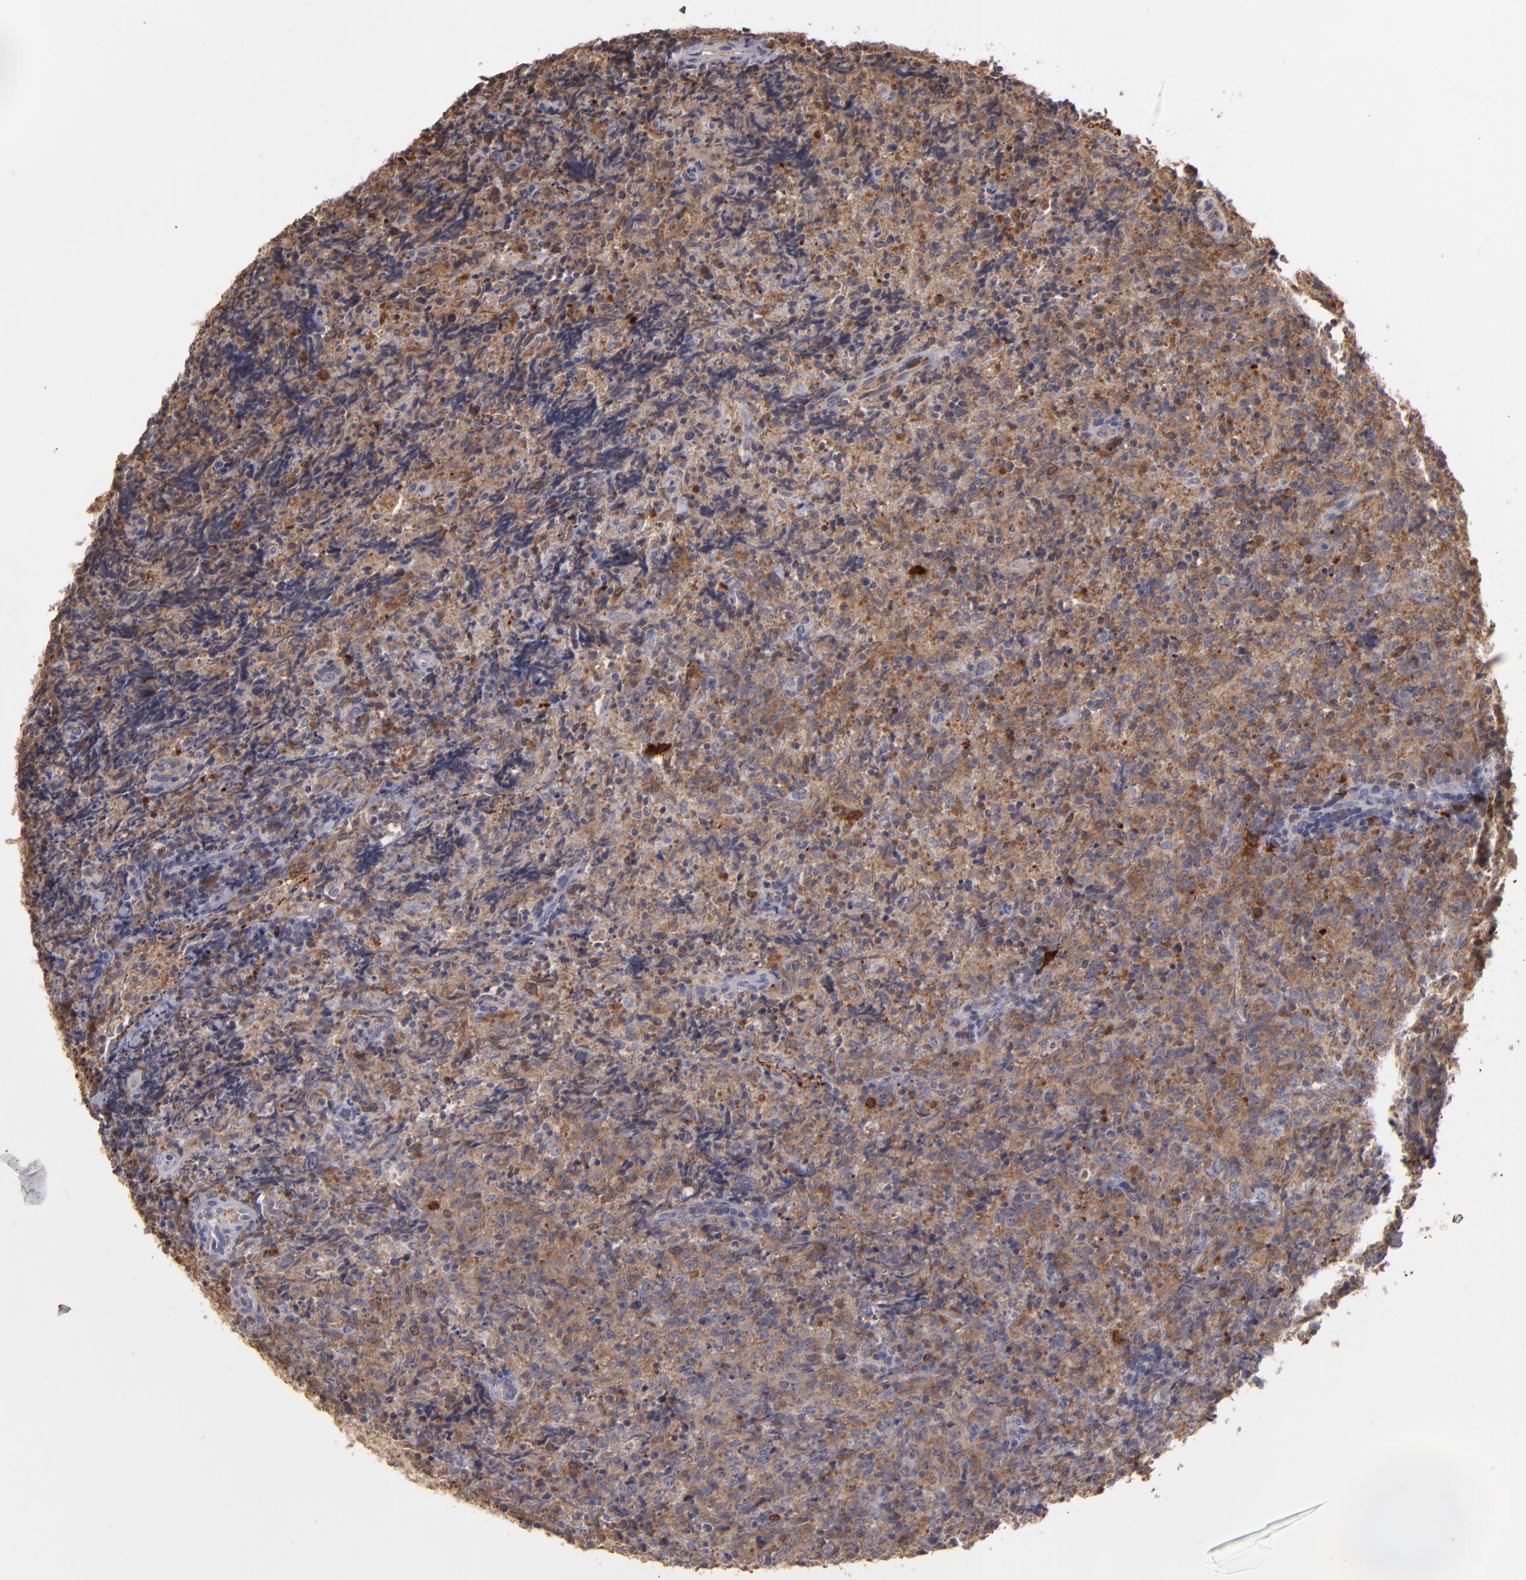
{"staining": {"intensity": "moderate", "quantity": ">75%", "location": "cytoplasmic/membranous"}, "tissue": "lymphoma", "cell_type": "Tumor cells", "image_type": "cancer", "snomed": [{"axis": "morphology", "description": "Malignant lymphoma, non-Hodgkin's type, High grade"}, {"axis": "topography", "description": "Tonsil"}], "caption": "Immunohistochemical staining of malignant lymphoma, non-Hodgkin's type (high-grade) shows medium levels of moderate cytoplasmic/membranous expression in about >75% of tumor cells. The protein is stained brown, and the nuclei are stained in blue (DAB IHC with brightfield microscopy, high magnification).", "gene": "TRAF1", "patient": {"sex": "female", "age": 36}}